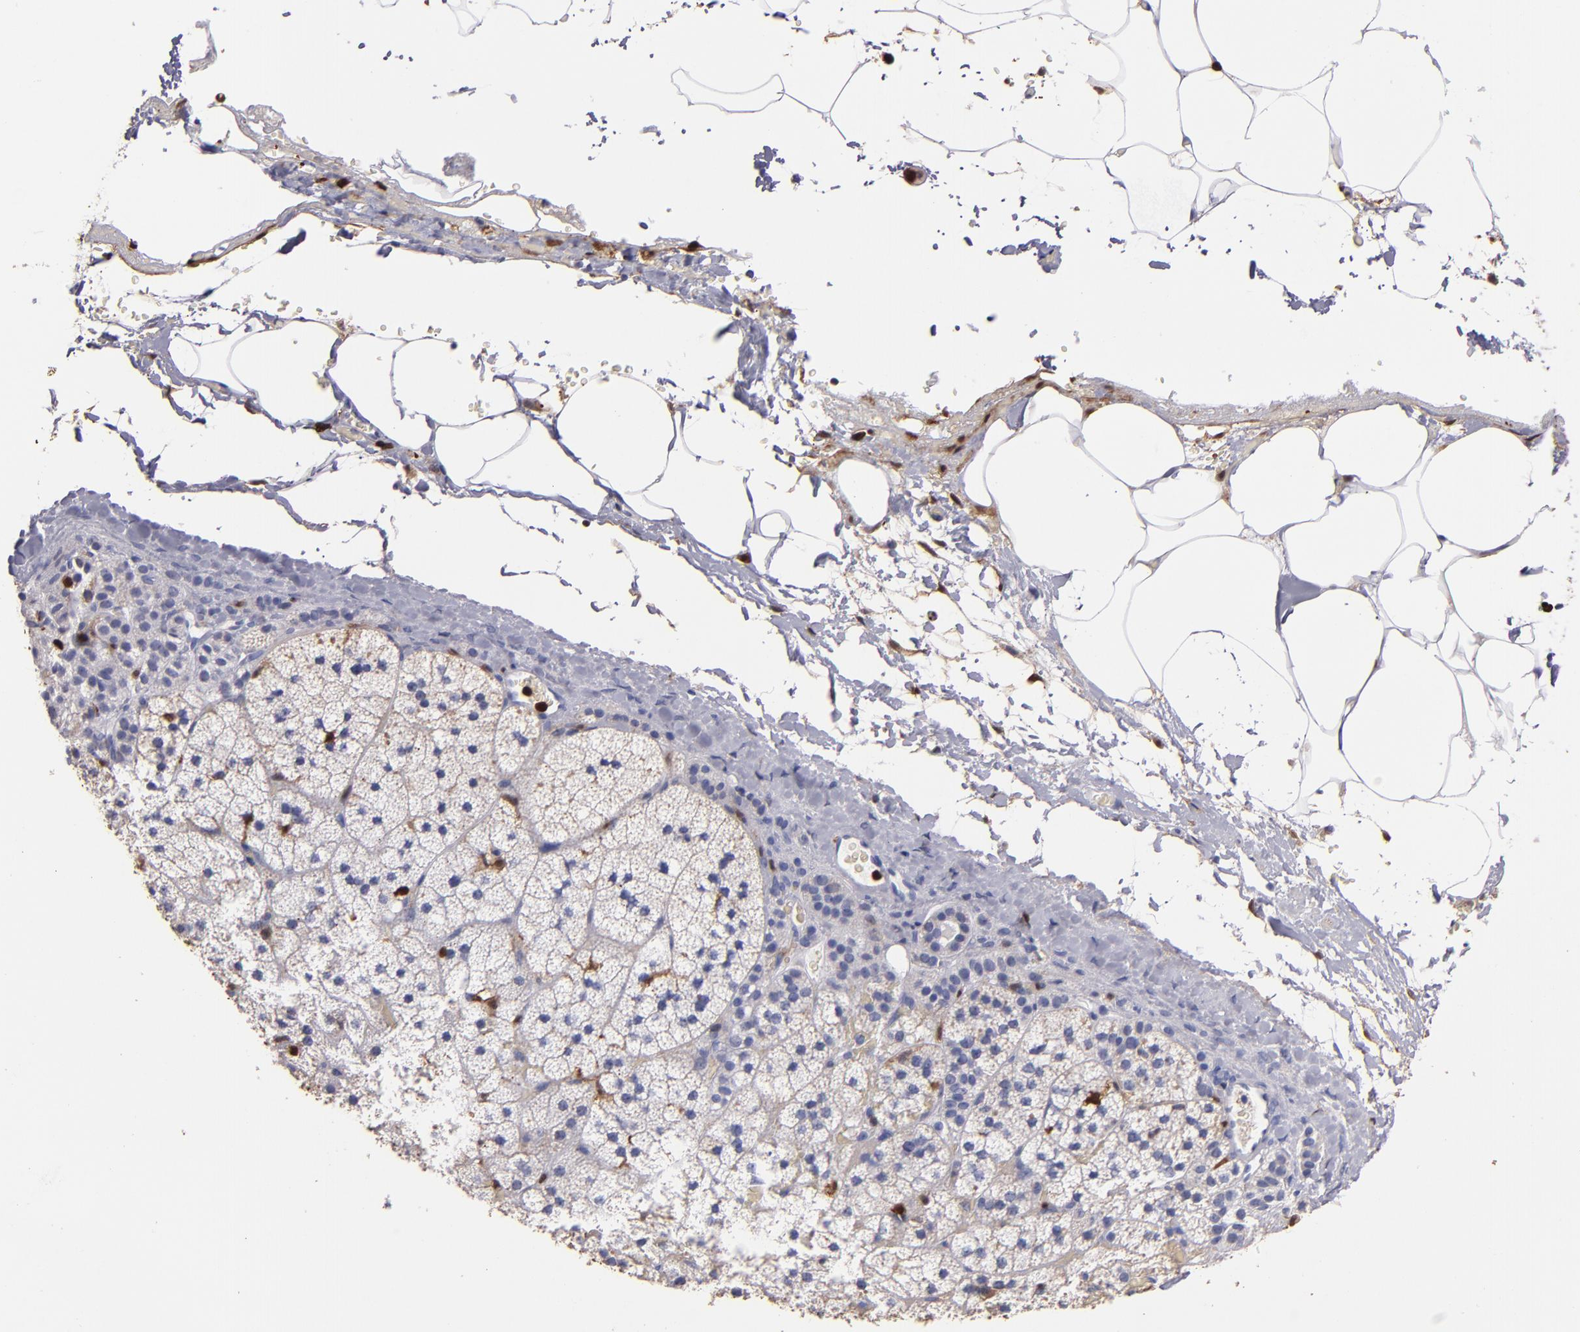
{"staining": {"intensity": "negative", "quantity": "none", "location": "none"}, "tissue": "adrenal gland", "cell_type": "Glandular cells", "image_type": "normal", "snomed": [{"axis": "morphology", "description": "Normal tissue, NOS"}, {"axis": "topography", "description": "Adrenal gland"}], "caption": "Immunohistochemistry of unremarkable human adrenal gland reveals no staining in glandular cells.", "gene": "S100A4", "patient": {"sex": "male", "age": 35}}